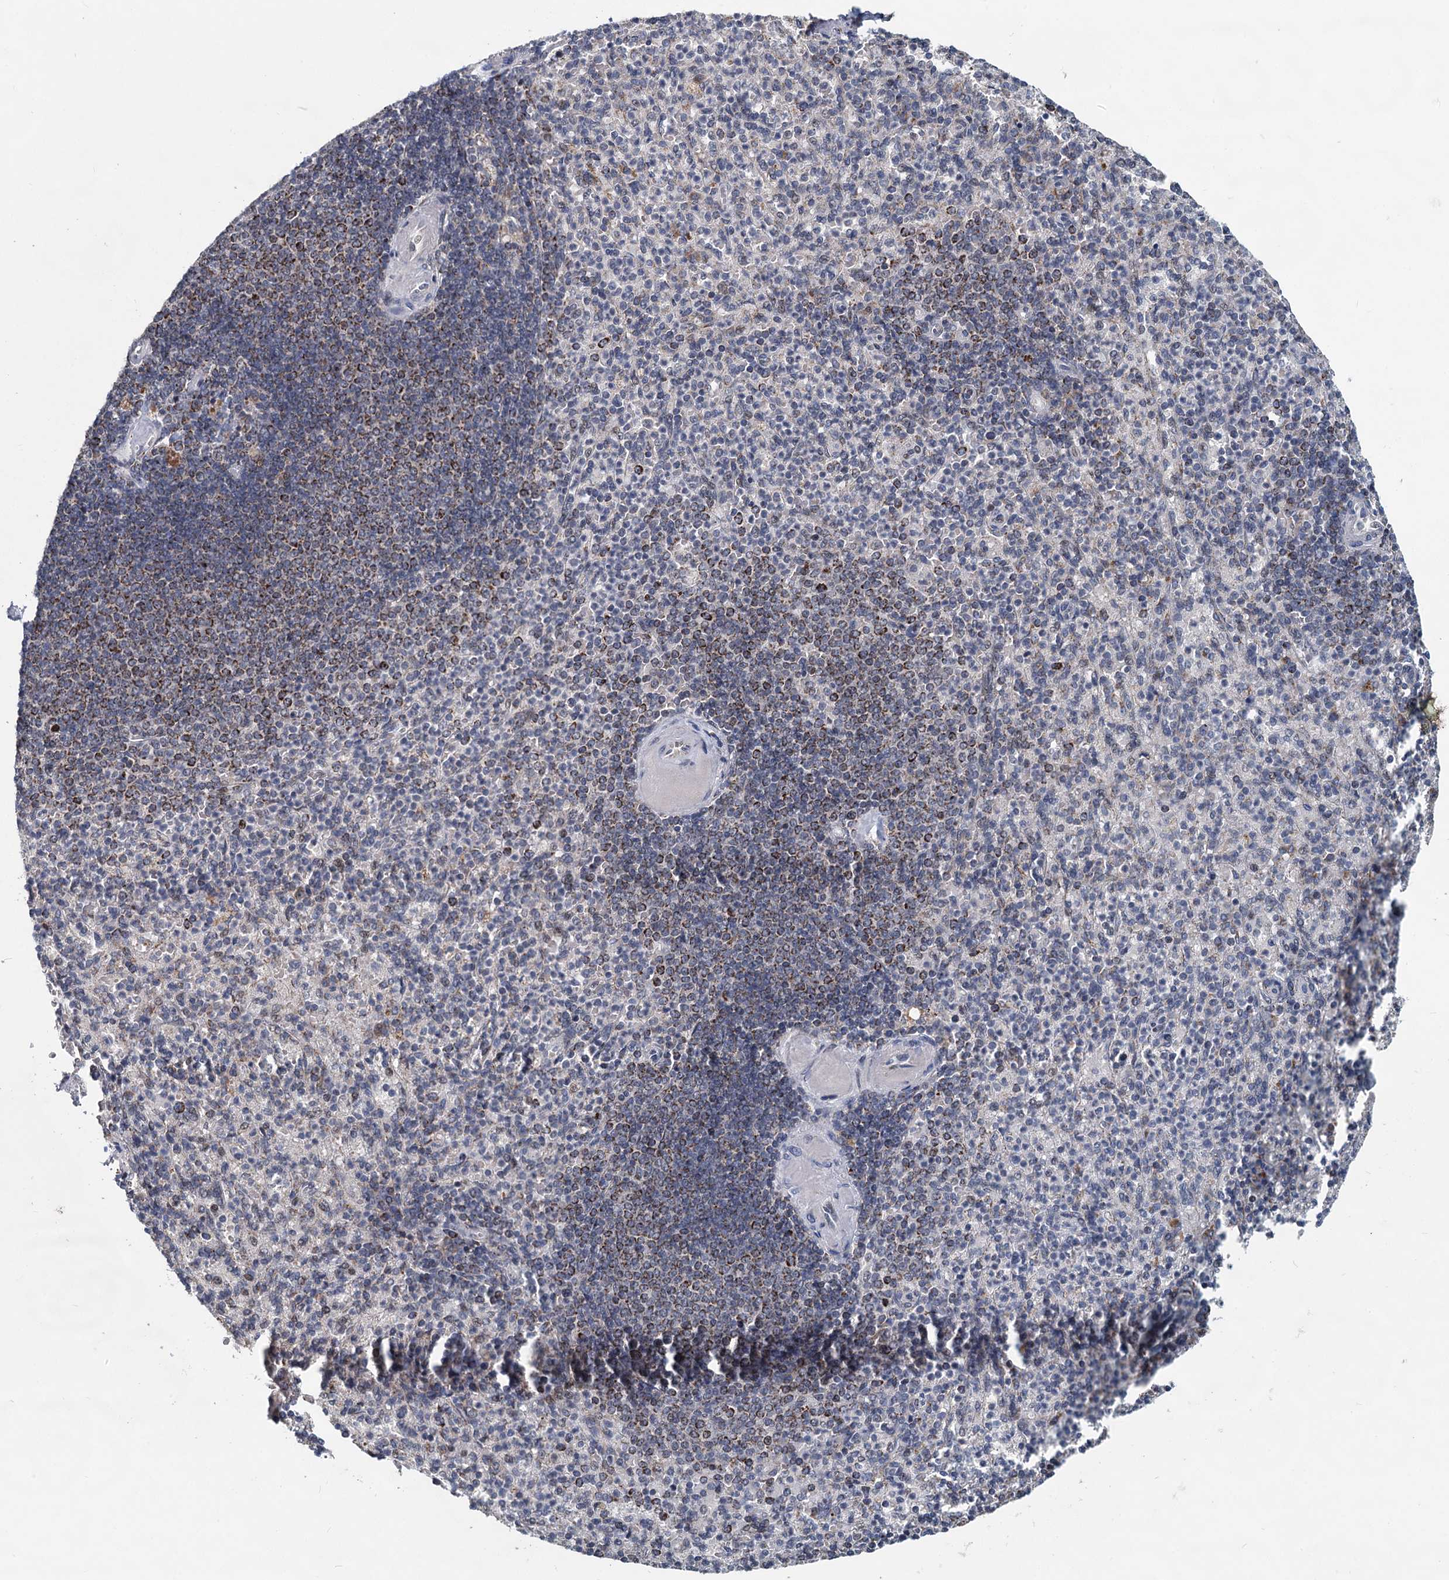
{"staining": {"intensity": "moderate", "quantity": "<25%", "location": "cytoplasmic/membranous"}, "tissue": "spleen", "cell_type": "Cells in red pulp", "image_type": "normal", "snomed": [{"axis": "morphology", "description": "Normal tissue, NOS"}, {"axis": "topography", "description": "Spleen"}], "caption": "Immunohistochemical staining of normal spleen exhibits low levels of moderate cytoplasmic/membranous staining in about <25% of cells in red pulp.", "gene": "RITA1", "patient": {"sex": "female", "age": 74}}